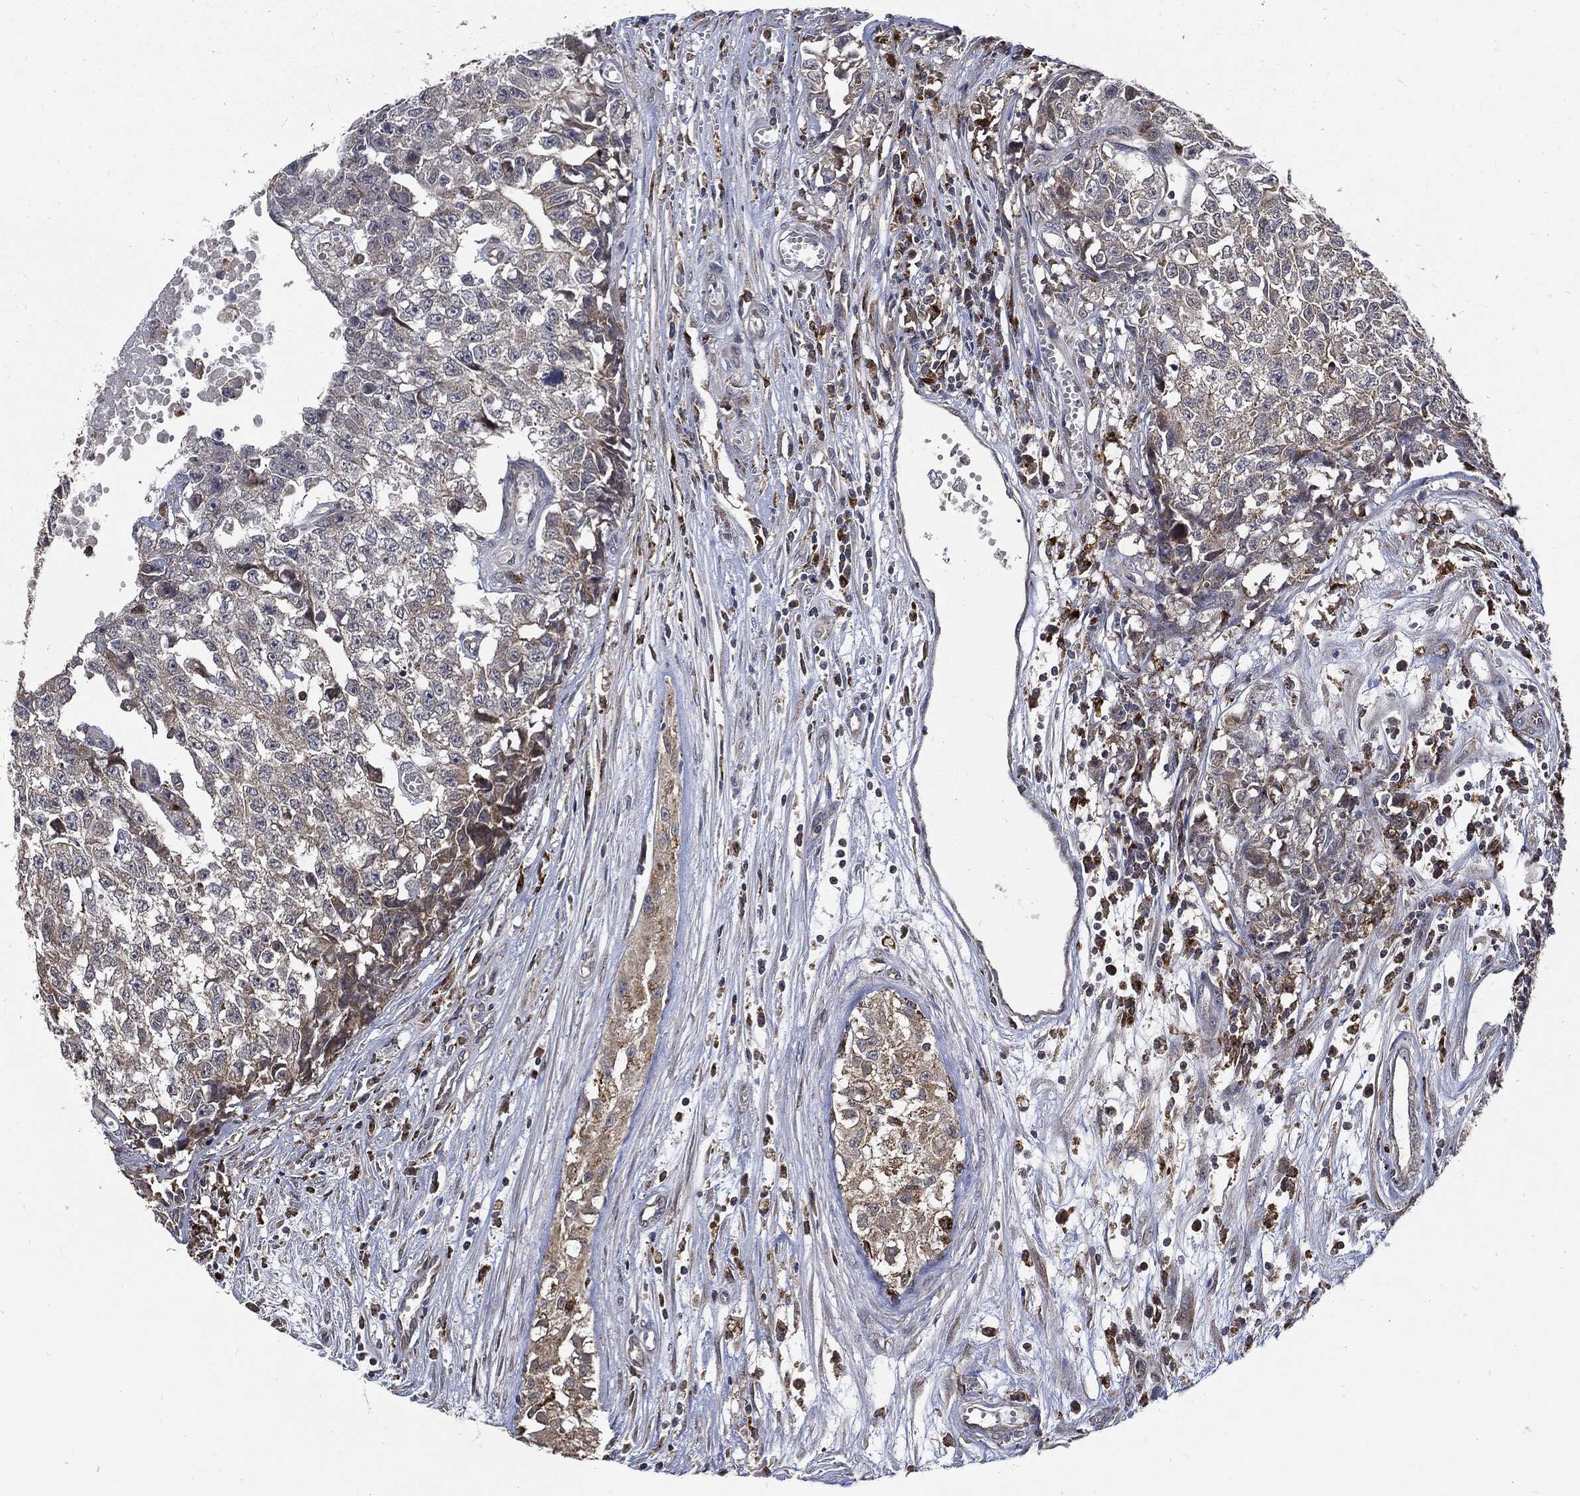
{"staining": {"intensity": "negative", "quantity": "none", "location": "none"}, "tissue": "testis cancer", "cell_type": "Tumor cells", "image_type": "cancer", "snomed": [{"axis": "morphology", "description": "Seminoma, NOS"}, {"axis": "morphology", "description": "Carcinoma, Embryonal, NOS"}, {"axis": "topography", "description": "Testis"}], "caption": "A photomicrograph of human seminoma (testis) is negative for staining in tumor cells.", "gene": "SLC31A2", "patient": {"sex": "male", "age": 22}}